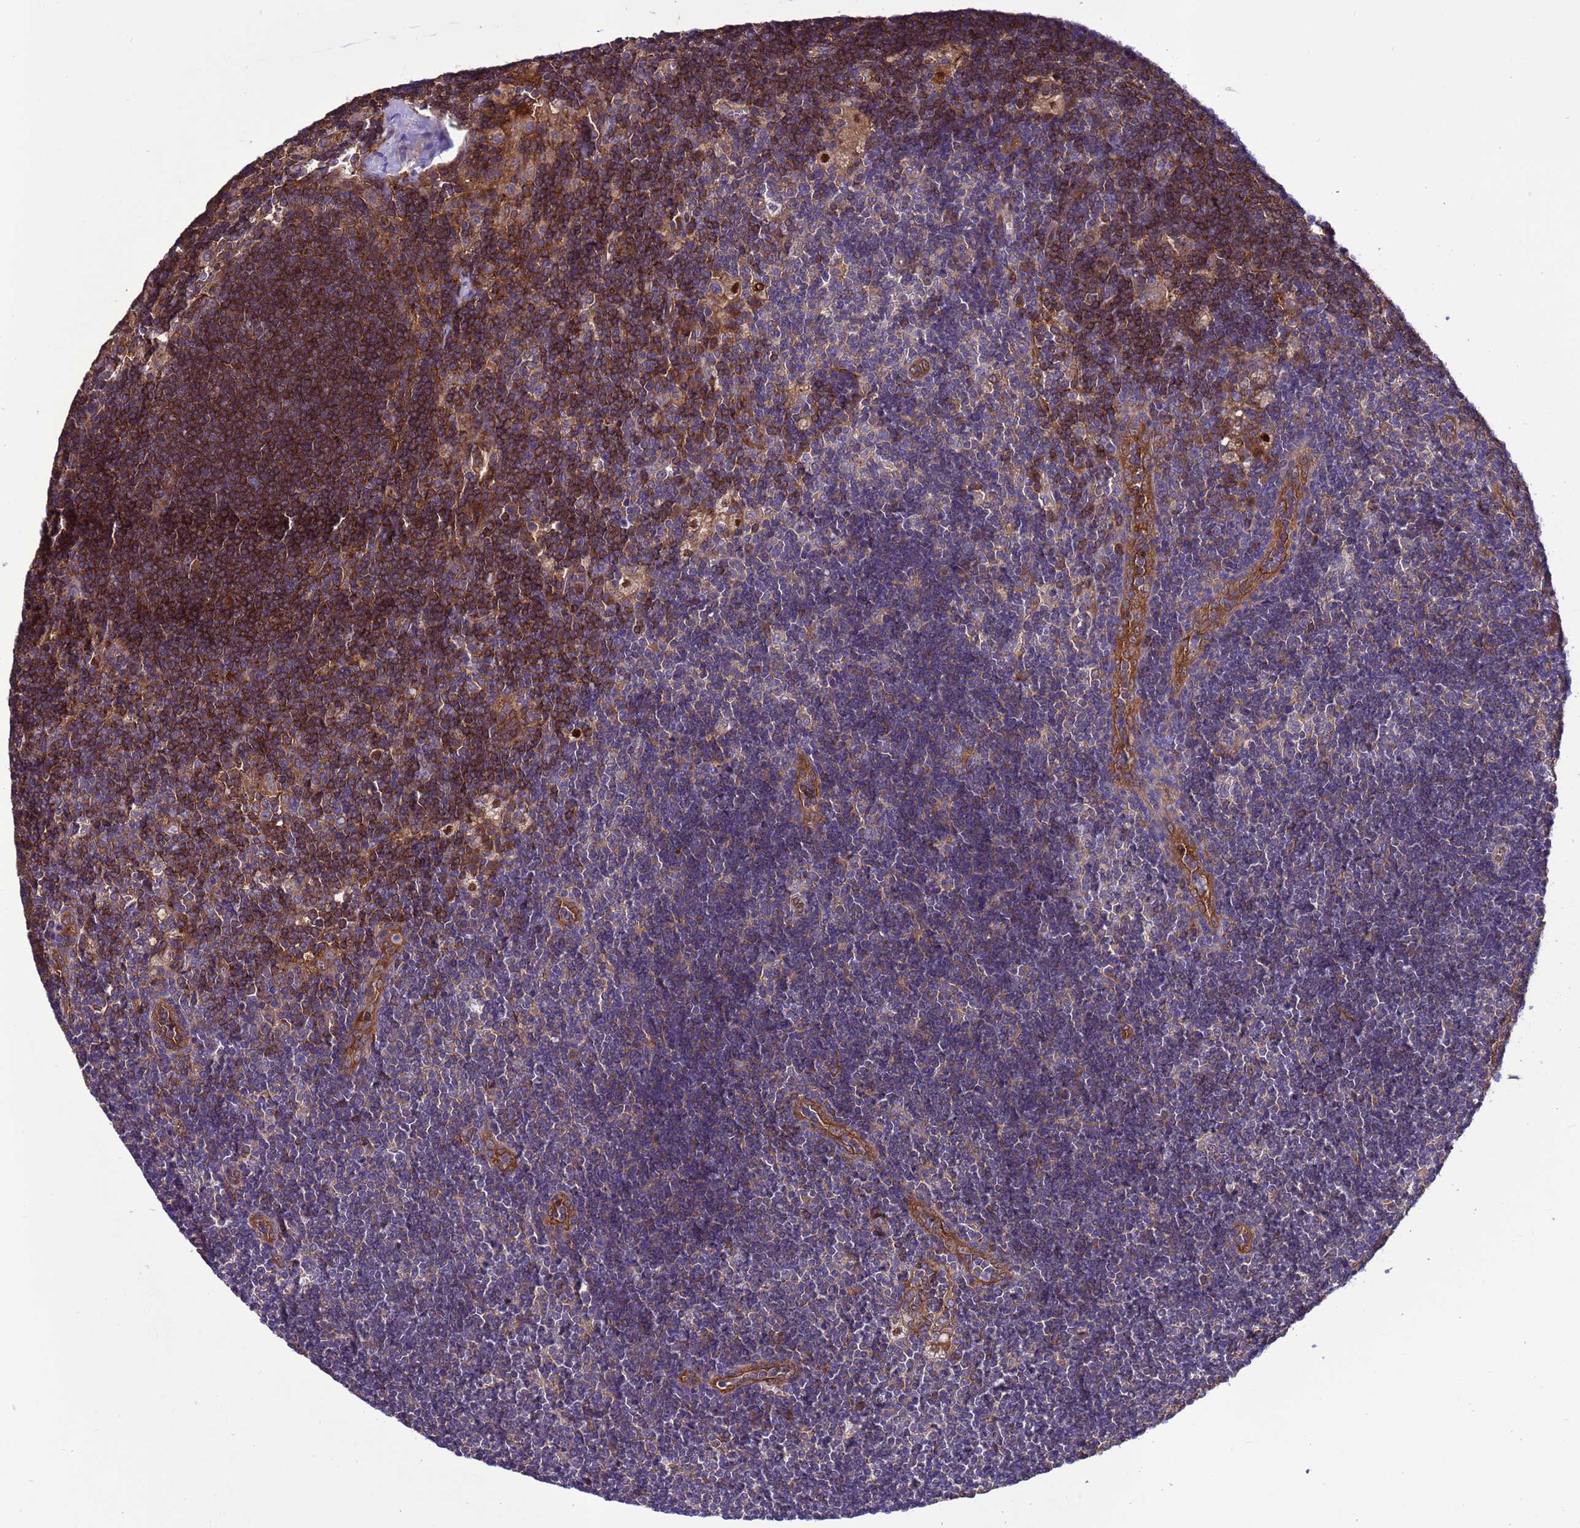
{"staining": {"intensity": "moderate", "quantity": ">75%", "location": "cytoplasmic/membranous"}, "tissue": "lymph node", "cell_type": "Germinal center cells", "image_type": "normal", "snomed": [{"axis": "morphology", "description": "Normal tissue, NOS"}, {"axis": "topography", "description": "Lymph node"}], "caption": "Moderate cytoplasmic/membranous staining for a protein is present in approximately >75% of germinal center cells of unremarkable lymph node using immunohistochemistry (IHC).", "gene": "RABEP2", "patient": {"sex": "male", "age": 24}}